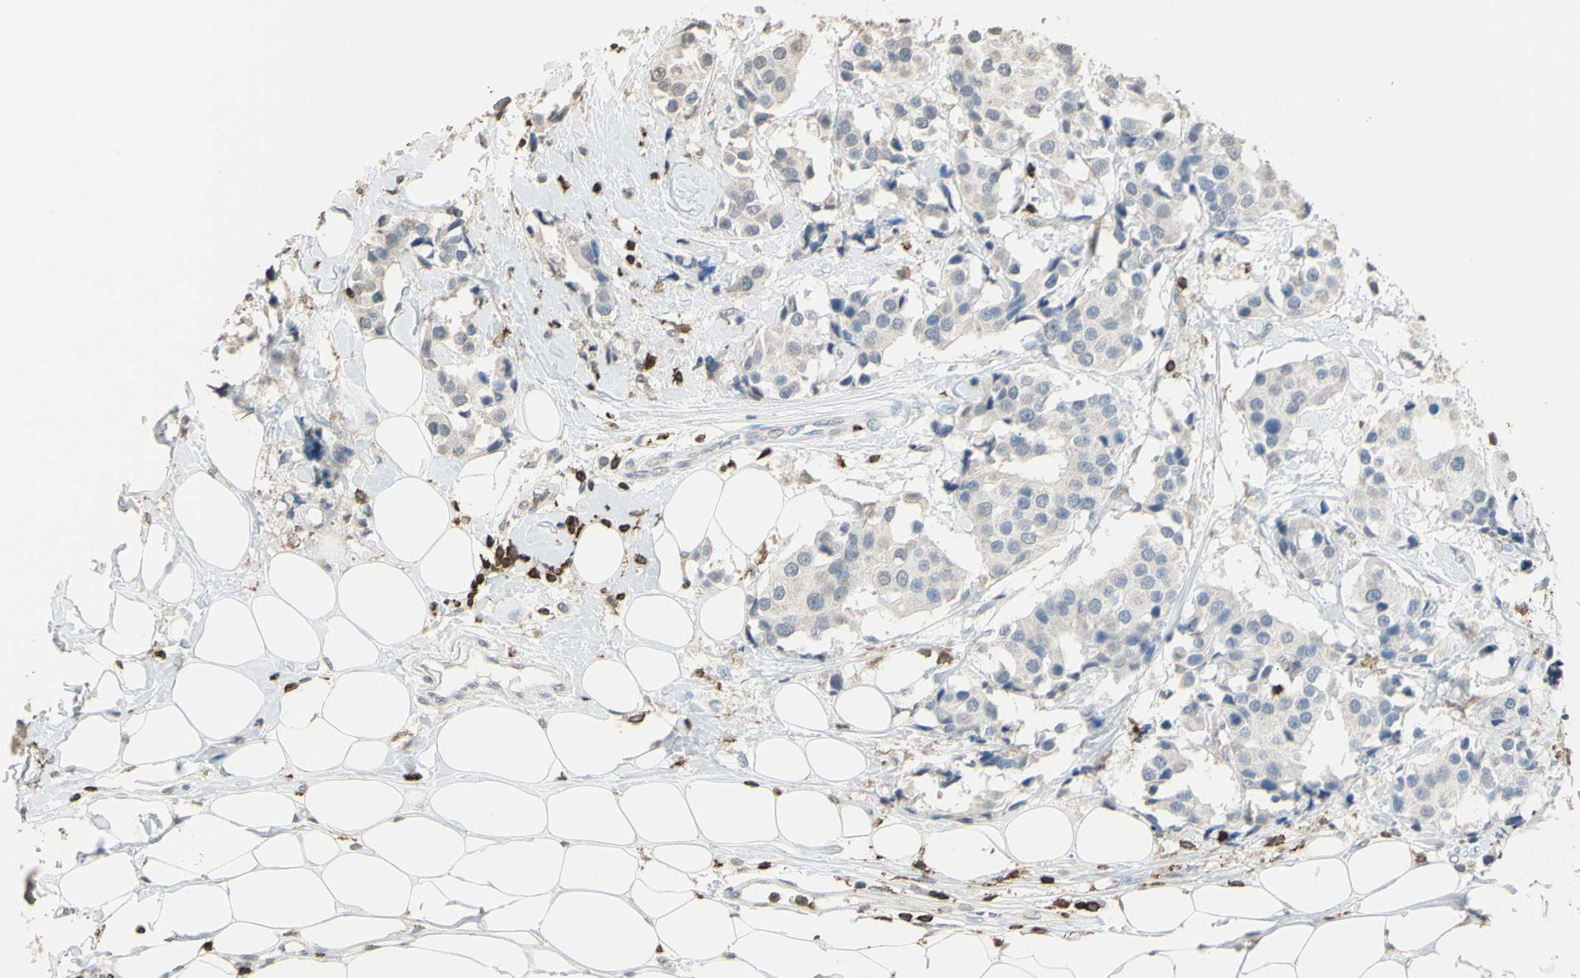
{"staining": {"intensity": "negative", "quantity": "none", "location": "none"}, "tissue": "breast cancer", "cell_type": "Tumor cells", "image_type": "cancer", "snomed": [{"axis": "morphology", "description": "Normal tissue, NOS"}, {"axis": "morphology", "description": "Duct carcinoma"}, {"axis": "topography", "description": "Breast"}], "caption": "Tumor cells show no significant expression in infiltrating ductal carcinoma (breast).", "gene": "PSTPIP1", "patient": {"sex": "female", "age": 39}}